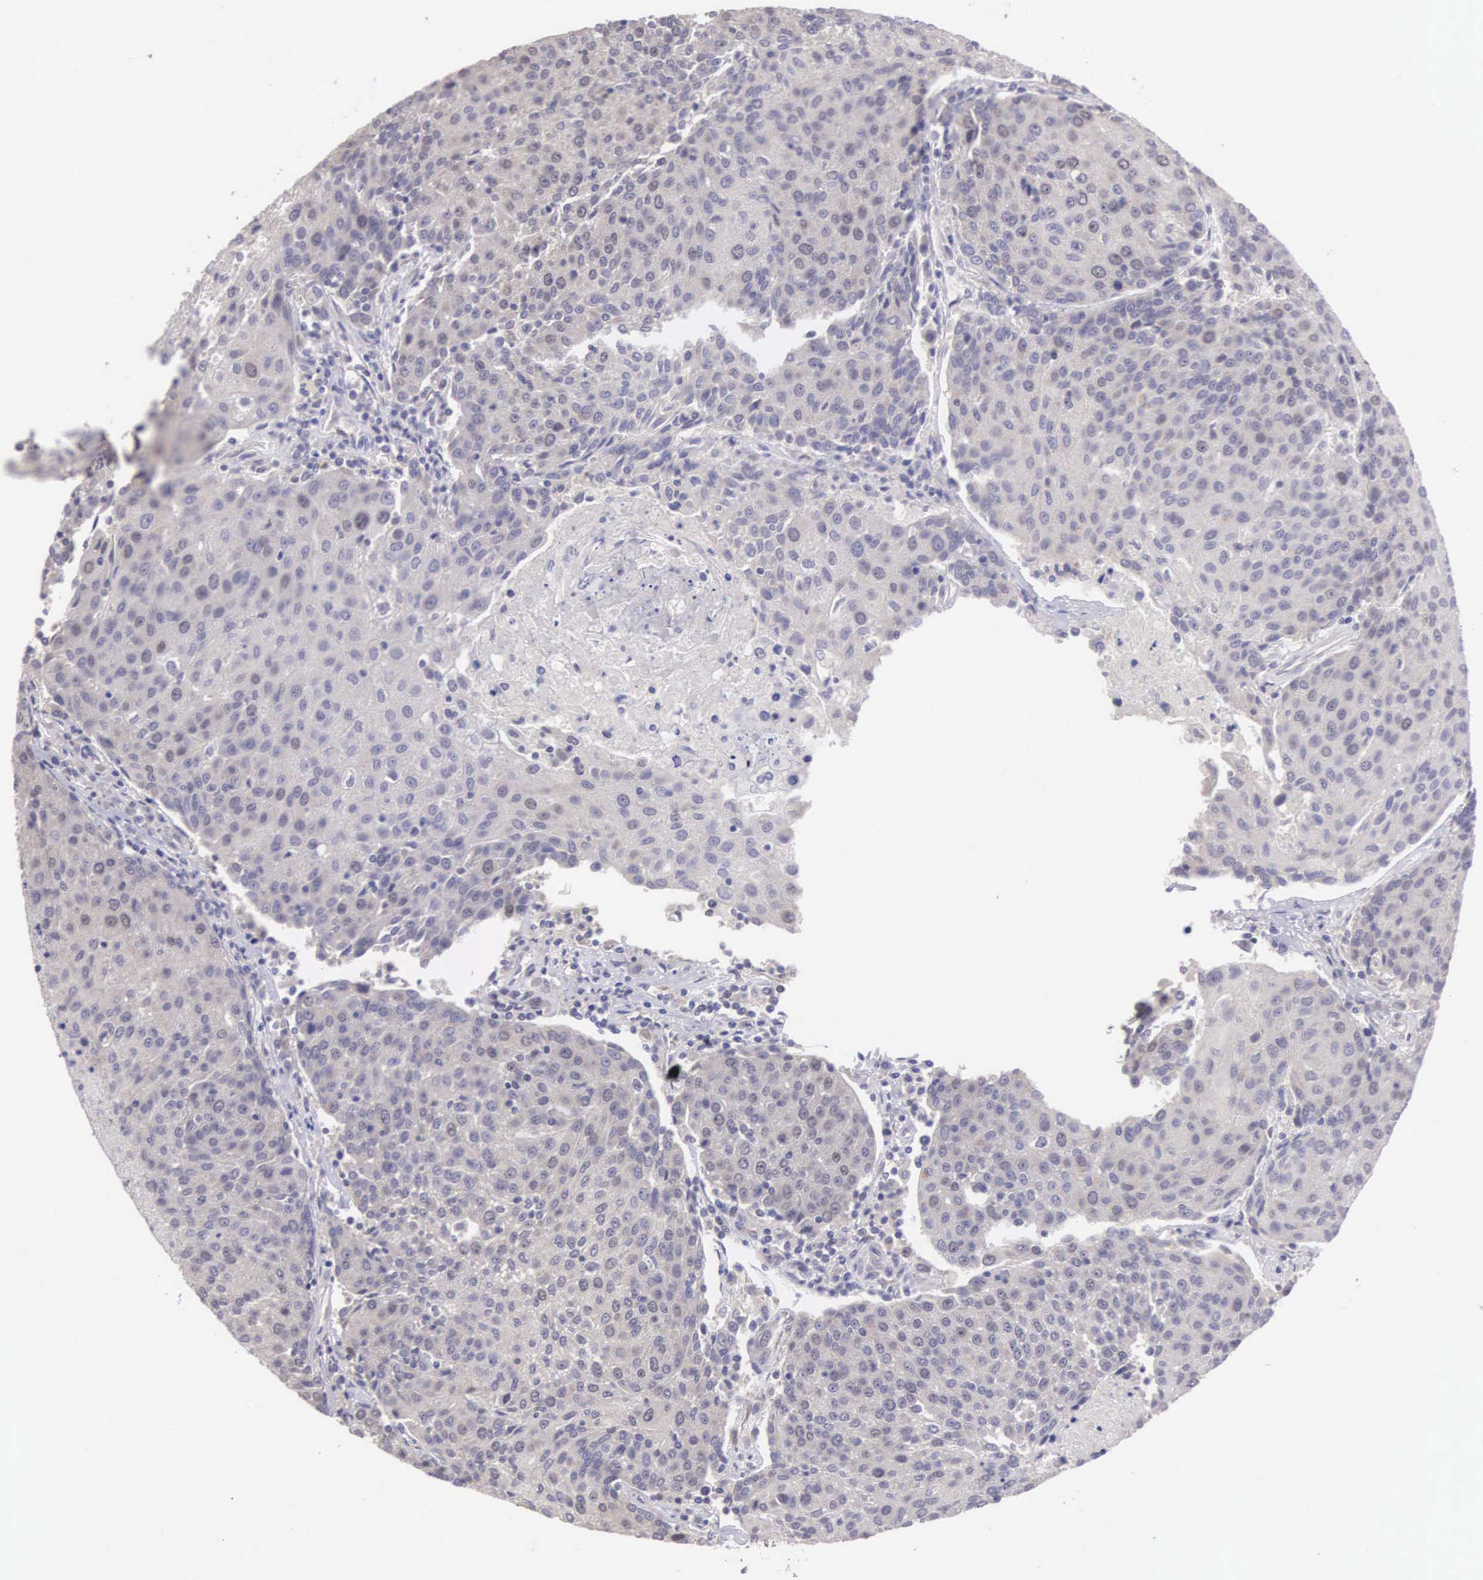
{"staining": {"intensity": "negative", "quantity": "none", "location": "none"}, "tissue": "urothelial cancer", "cell_type": "Tumor cells", "image_type": "cancer", "snomed": [{"axis": "morphology", "description": "Urothelial carcinoma, High grade"}, {"axis": "topography", "description": "Urinary bladder"}], "caption": "Immunohistochemistry (IHC) micrograph of high-grade urothelial carcinoma stained for a protein (brown), which exhibits no staining in tumor cells.", "gene": "CDC45", "patient": {"sex": "female", "age": 85}}